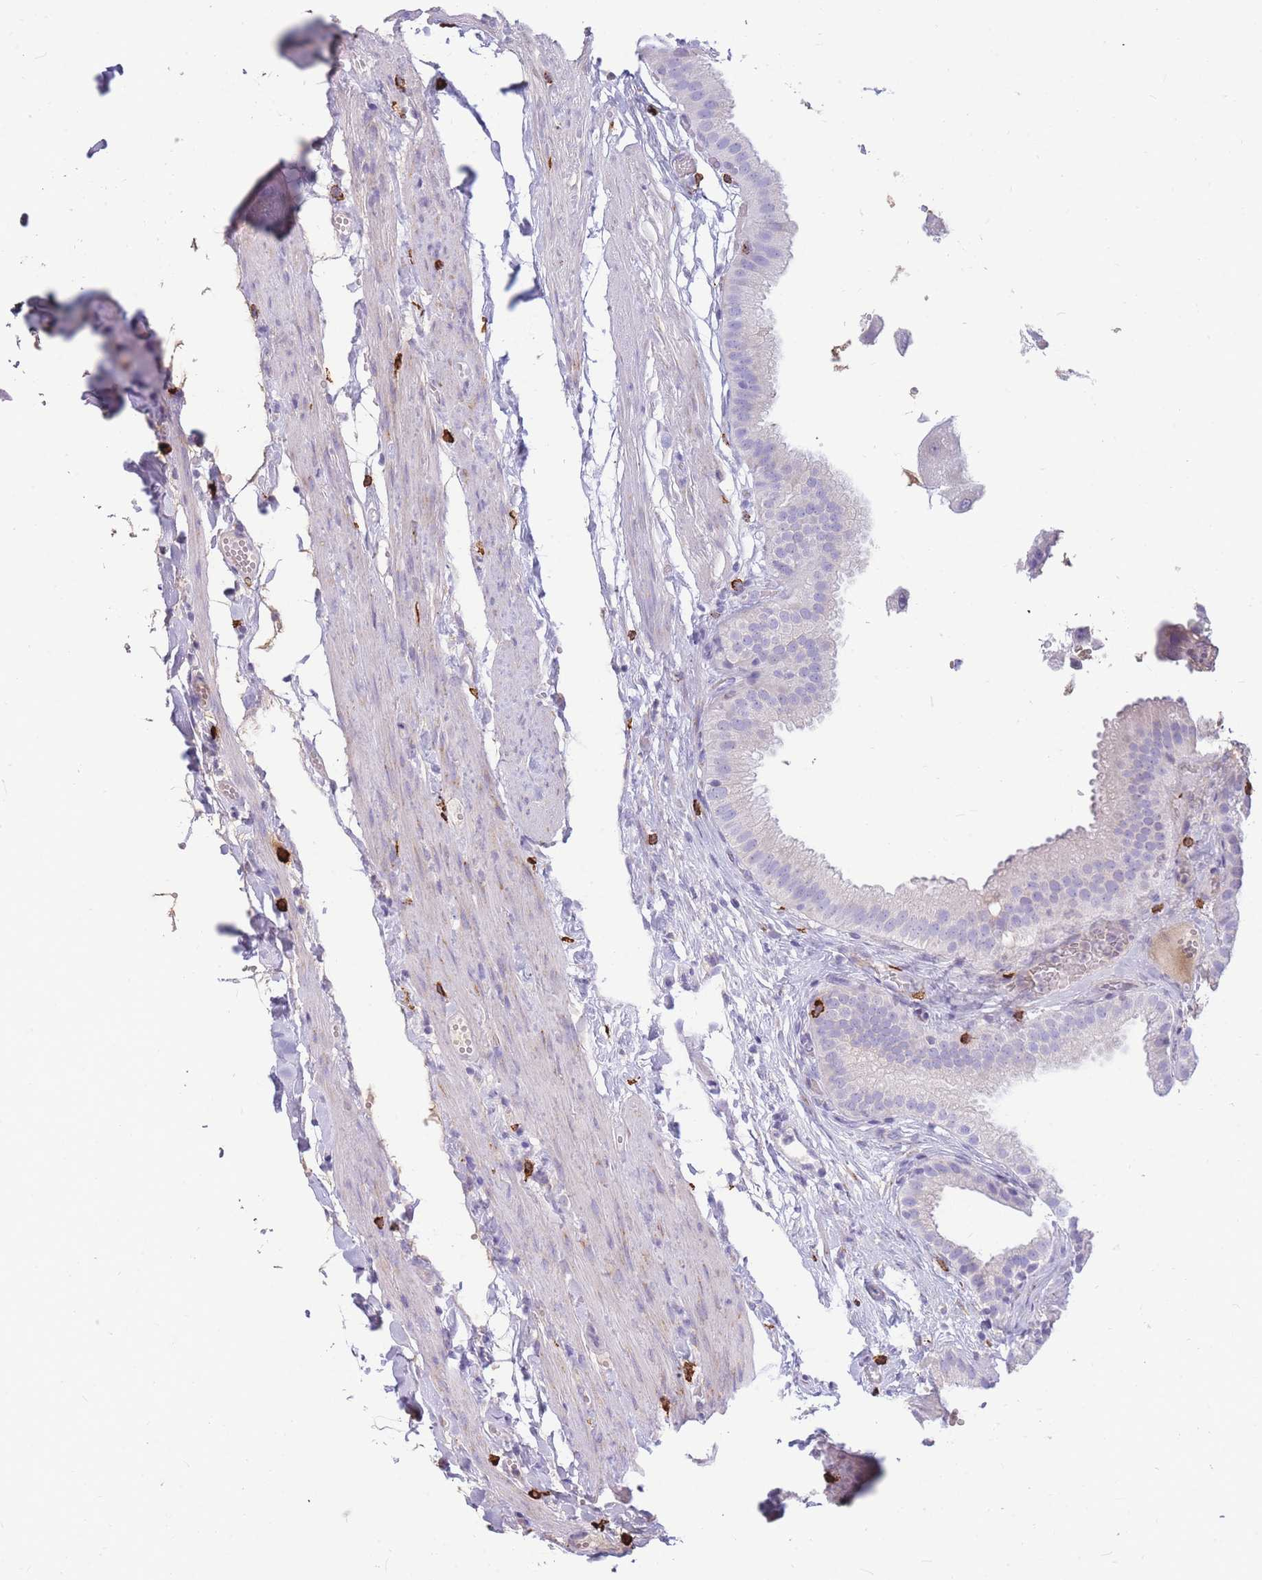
{"staining": {"intensity": "negative", "quantity": "none", "location": "none"}, "tissue": "gallbladder", "cell_type": "Glandular cells", "image_type": "normal", "snomed": [{"axis": "morphology", "description": "Normal tissue, NOS"}, {"axis": "topography", "description": "Gallbladder"}], "caption": "Histopathology image shows no protein expression in glandular cells of unremarkable gallbladder. Nuclei are stained in blue.", "gene": "TPSAB1", "patient": {"sex": "female", "age": 61}}